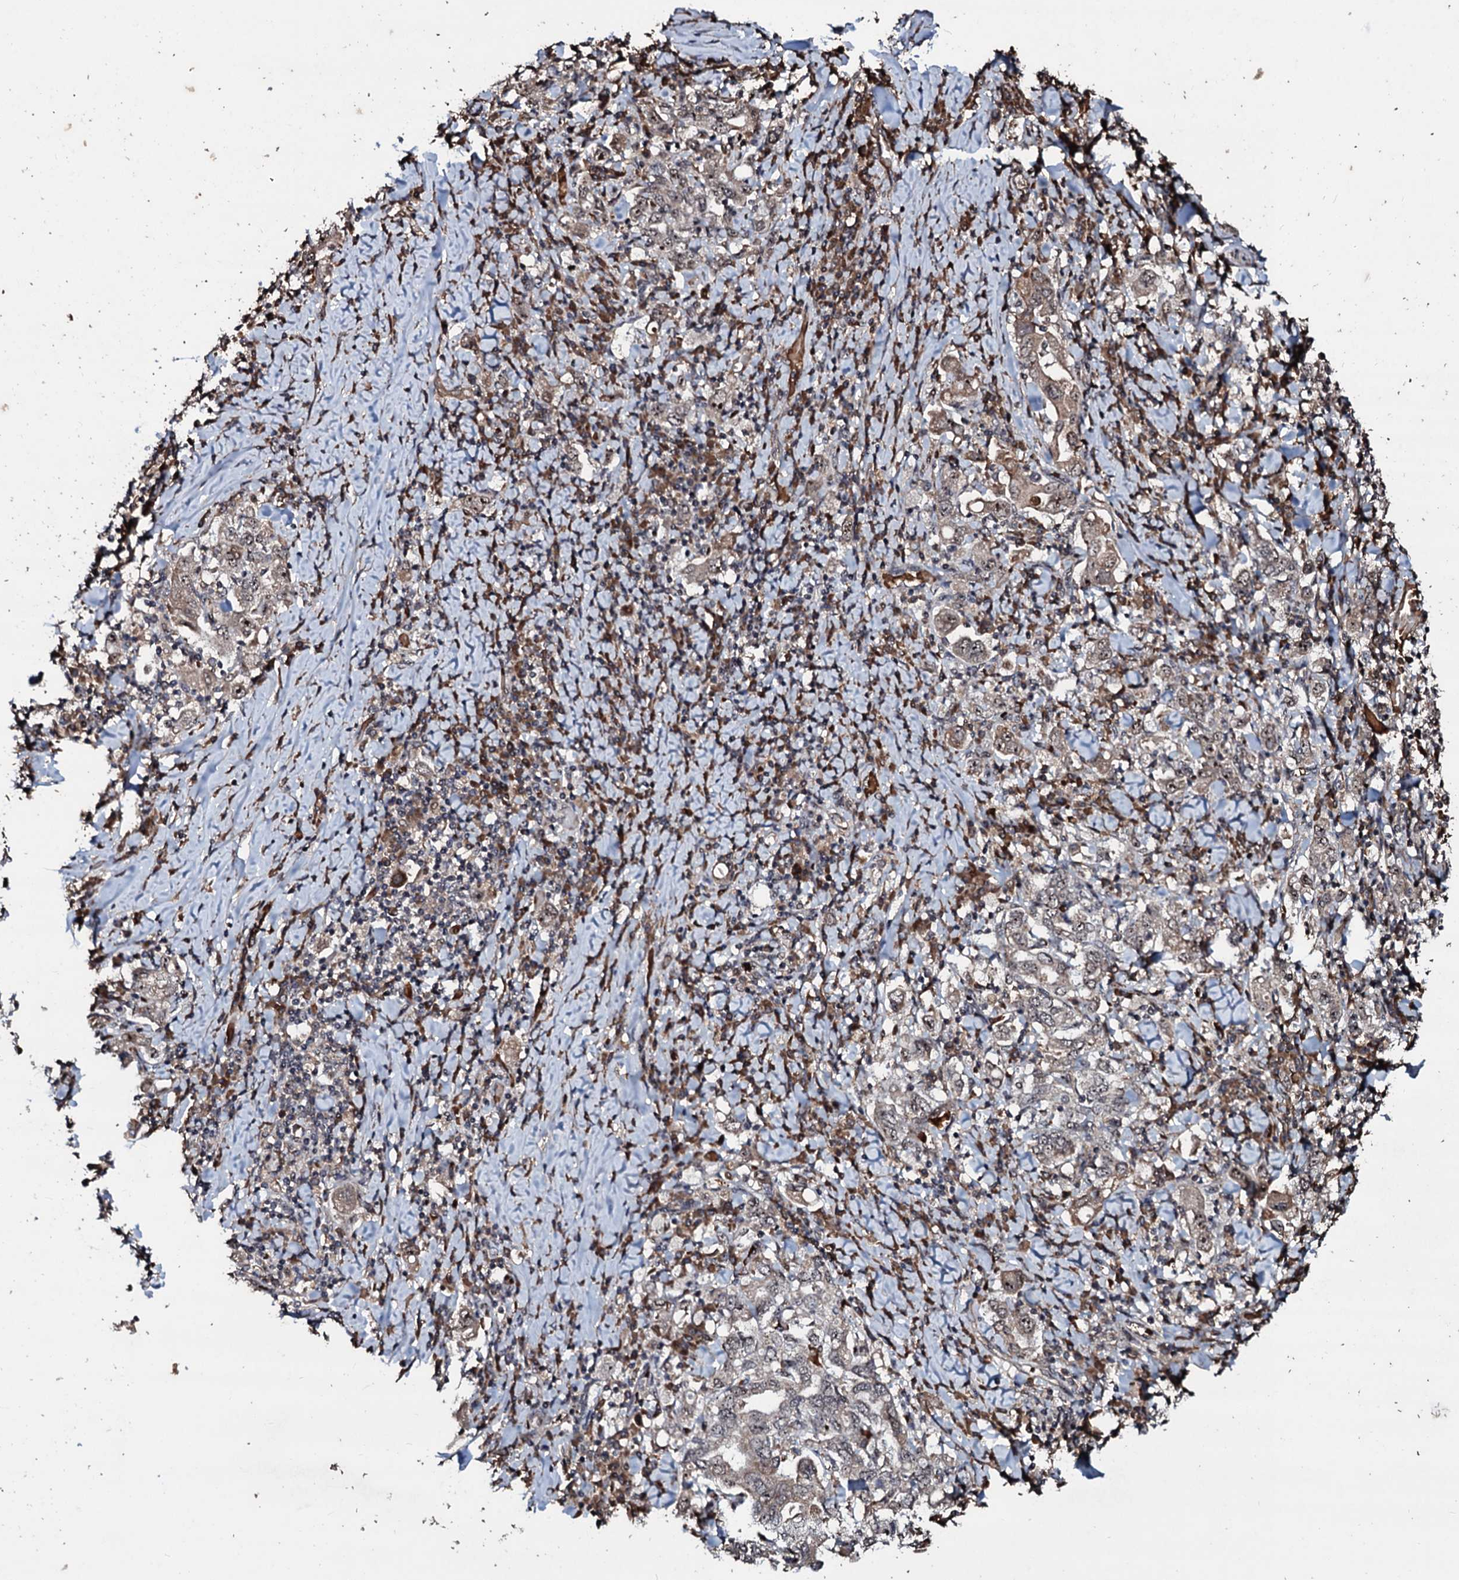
{"staining": {"intensity": "weak", "quantity": ">75%", "location": "cytoplasmic/membranous,nuclear"}, "tissue": "stomach cancer", "cell_type": "Tumor cells", "image_type": "cancer", "snomed": [{"axis": "morphology", "description": "Adenocarcinoma, NOS"}, {"axis": "topography", "description": "Stomach, upper"}], "caption": "Stomach cancer (adenocarcinoma) stained with immunohistochemistry exhibits weak cytoplasmic/membranous and nuclear expression in about >75% of tumor cells.", "gene": "SUPT7L", "patient": {"sex": "male", "age": 62}}